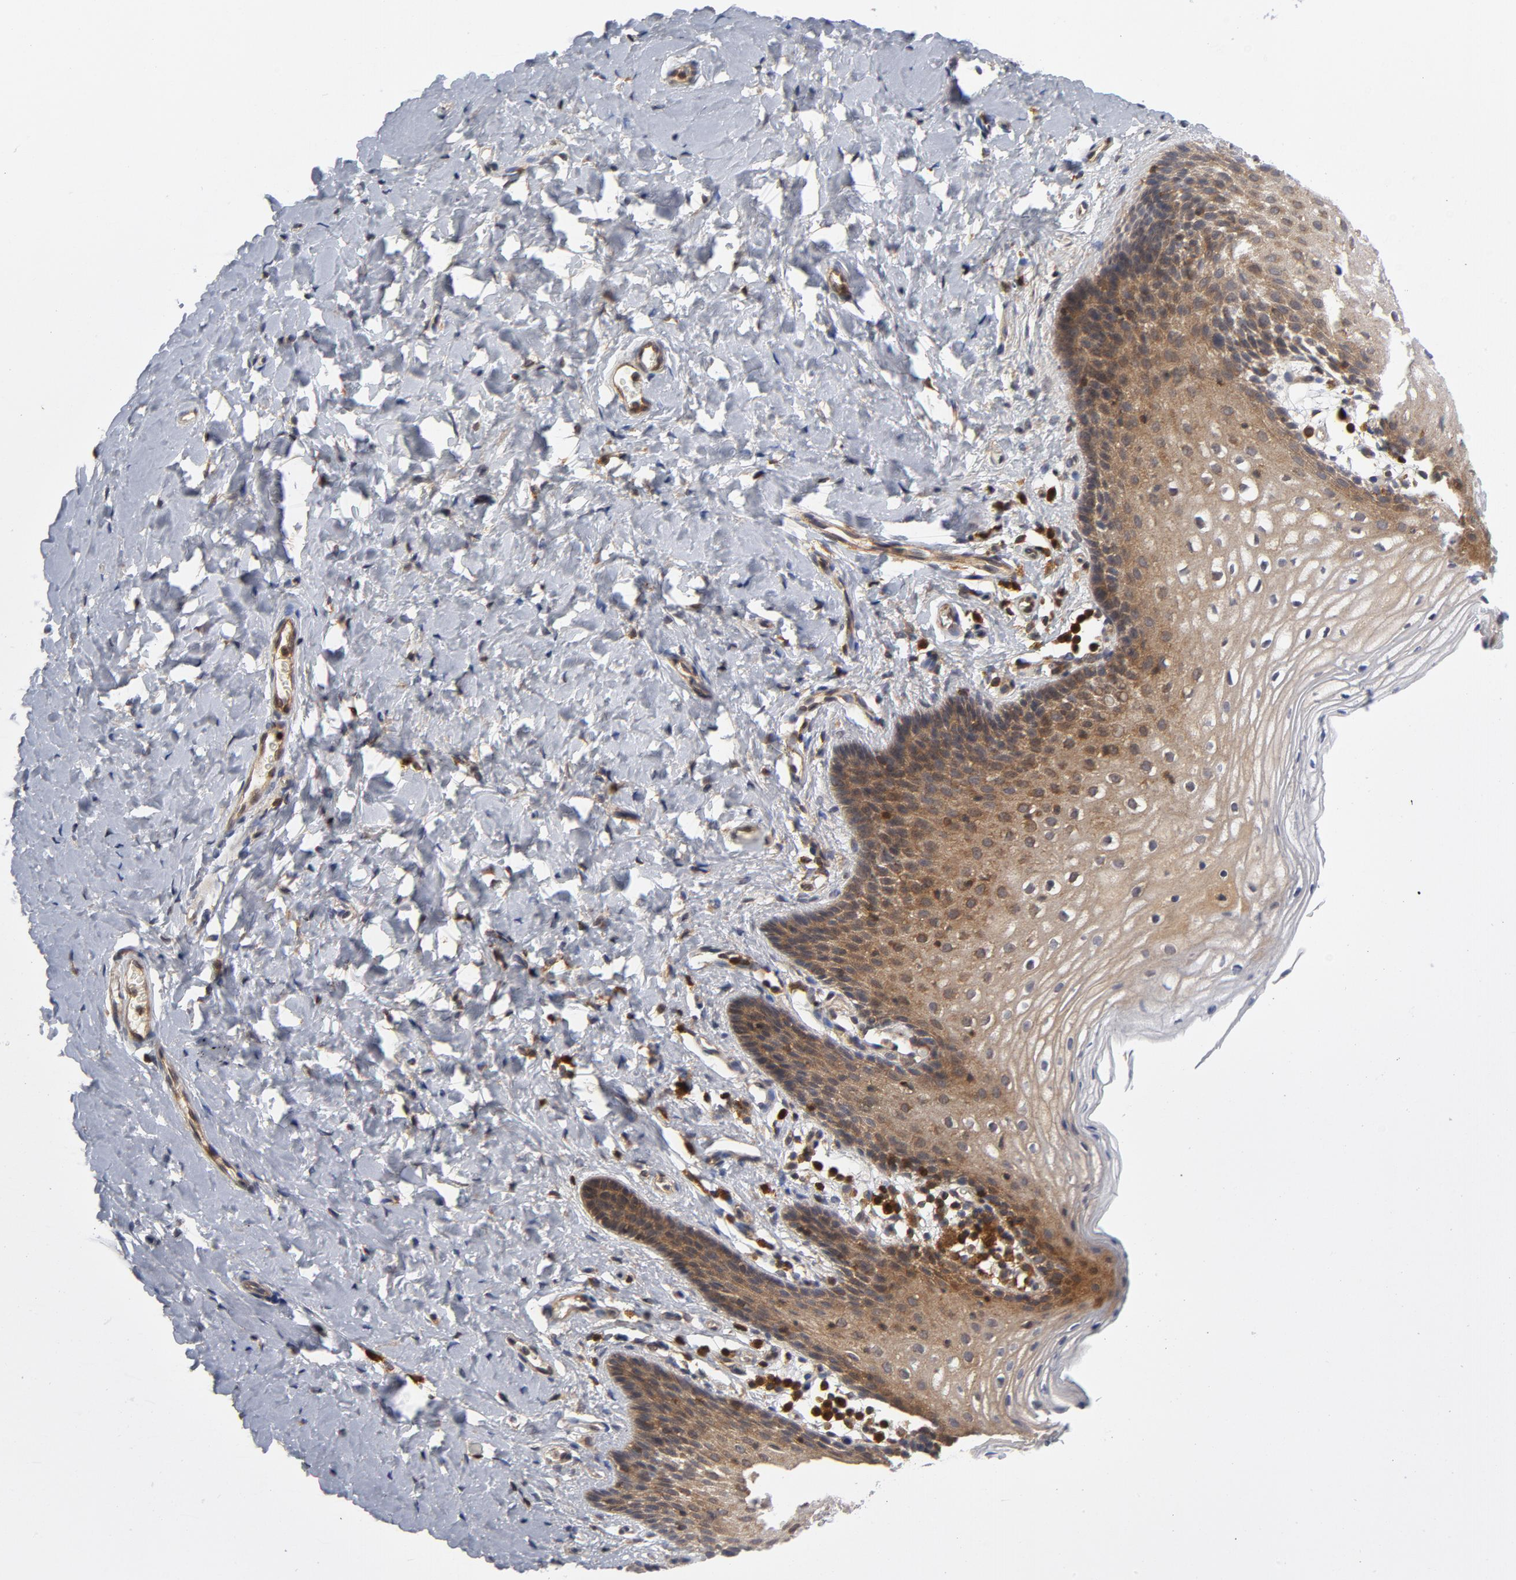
{"staining": {"intensity": "moderate", "quantity": "25%-75%", "location": "cytoplasmic/membranous"}, "tissue": "vagina", "cell_type": "Squamous epithelial cells", "image_type": "normal", "snomed": [{"axis": "morphology", "description": "Normal tissue, NOS"}, {"axis": "topography", "description": "Vagina"}], "caption": "Immunohistochemical staining of benign vagina exhibits medium levels of moderate cytoplasmic/membranous staining in approximately 25%-75% of squamous epithelial cells.", "gene": "TRADD", "patient": {"sex": "female", "age": 55}}